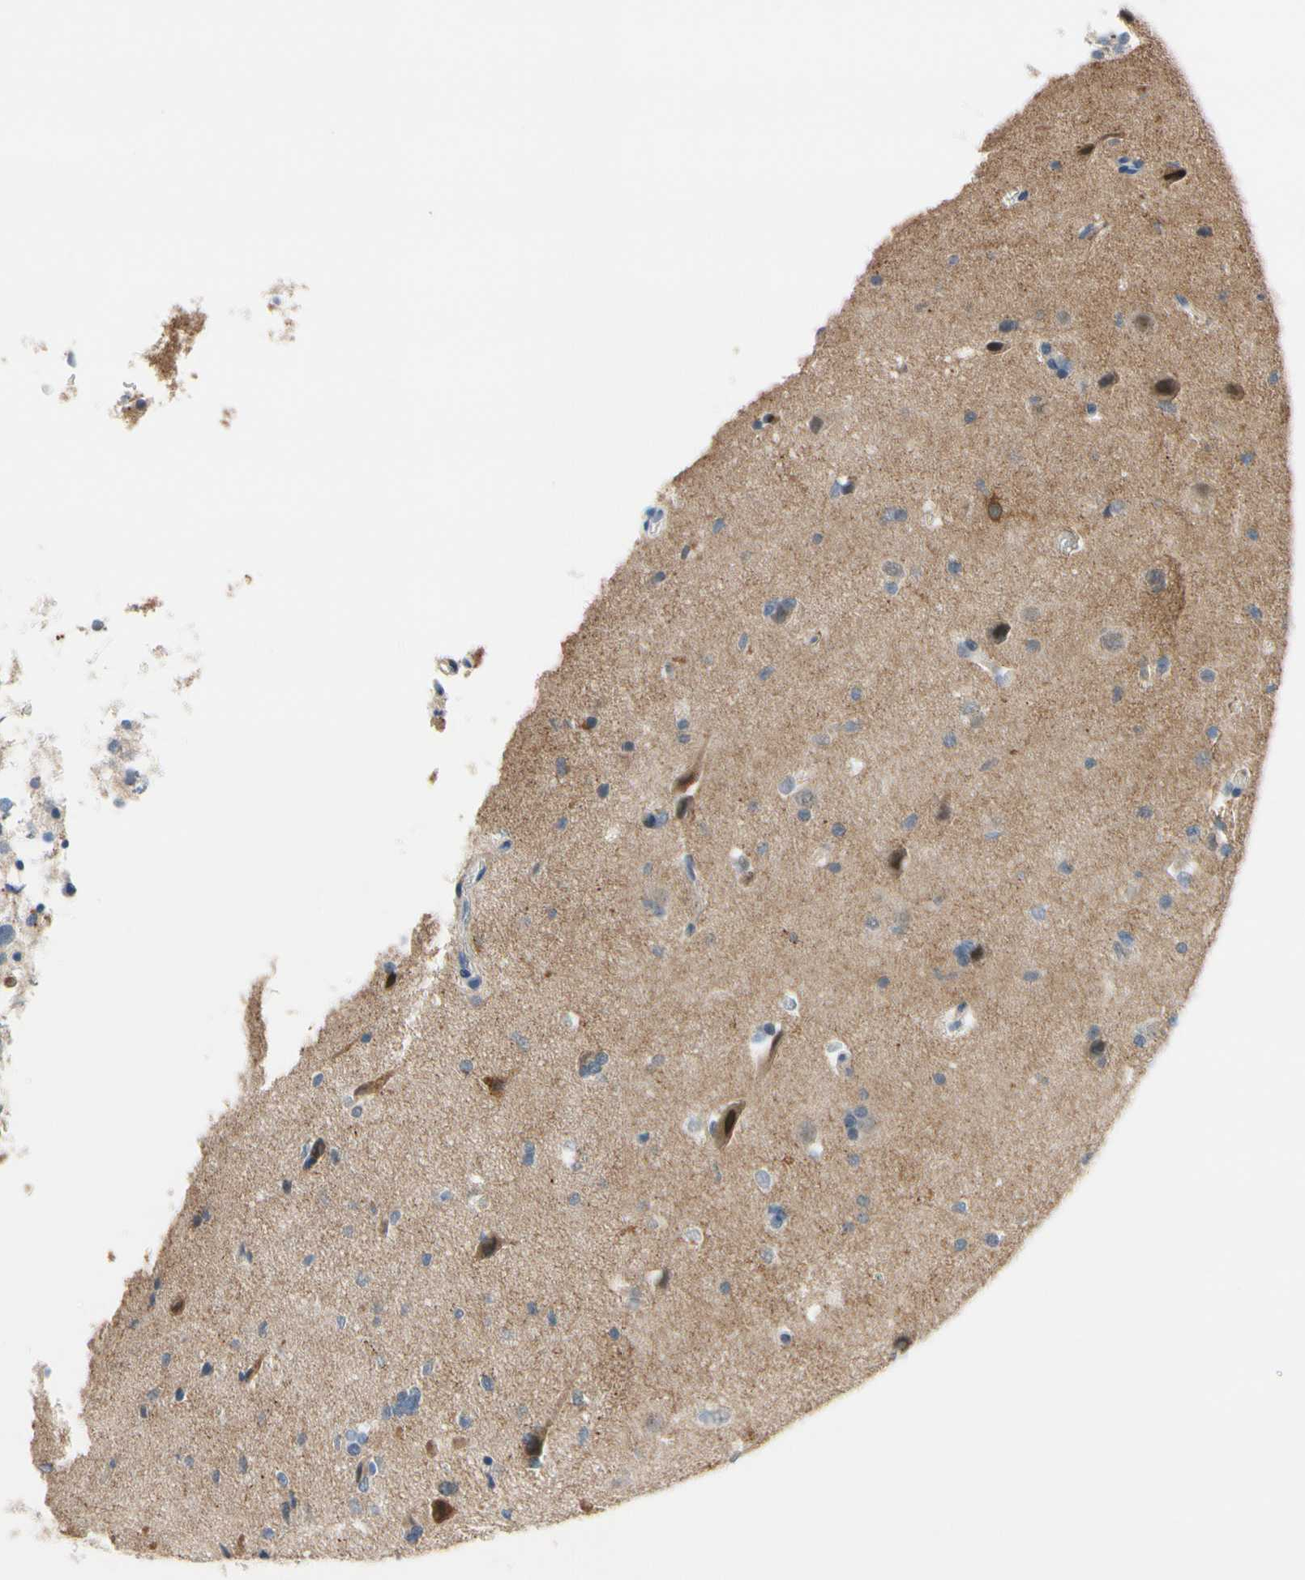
{"staining": {"intensity": "strong", "quantity": "<25%", "location": "cytoplasmic/membranous"}, "tissue": "glioma", "cell_type": "Tumor cells", "image_type": "cancer", "snomed": [{"axis": "morphology", "description": "Glioma, malignant, Low grade"}, {"axis": "topography", "description": "Brain"}], "caption": "A brown stain labels strong cytoplasmic/membranous positivity of a protein in human low-grade glioma (malignant) tumor cells.", "gene": "SLC27A6", "patient": {"sex": "female", "age": 37}}